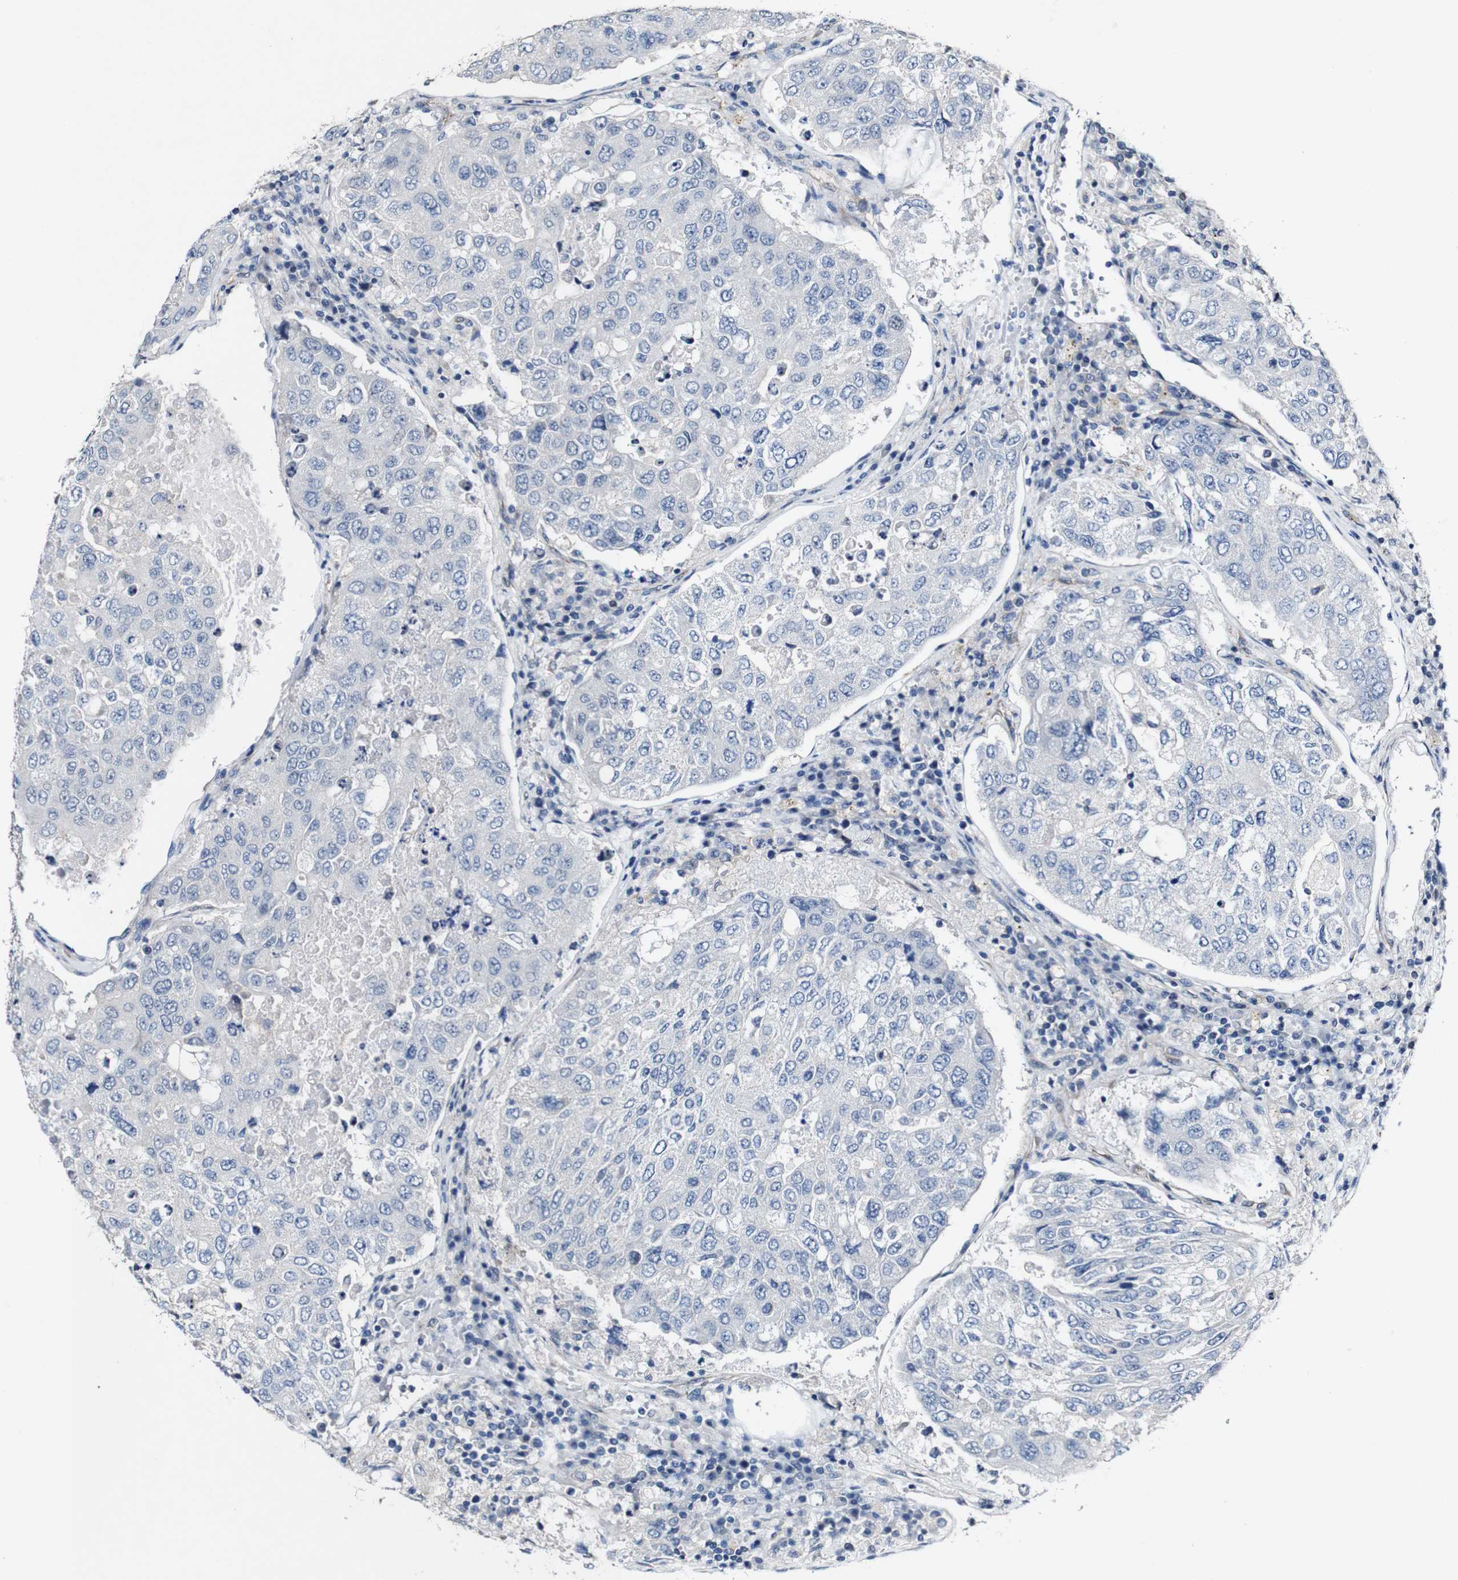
{"staining": {"intensity": "negative", "quantity": "none", "location": "none"}, "tissue": "urothelial cancer", "cell_type": "Tumor cells", "image_type": "cancer", "snomed": [{"axis": "morphology", "description": "Urothelial carcinoma, High grade"}, {"axis": "topography", "description": "Lymph node"}, {"axis": "topography", "description": "Urinary bladder"}], "caption": "This is an immunohistochemistry image of human high-grade urothelial carcinoma. There is no positivity in tumor cells.", "gene": "GRAMD1A", "patient": {"sex": "male", "age": 51}}